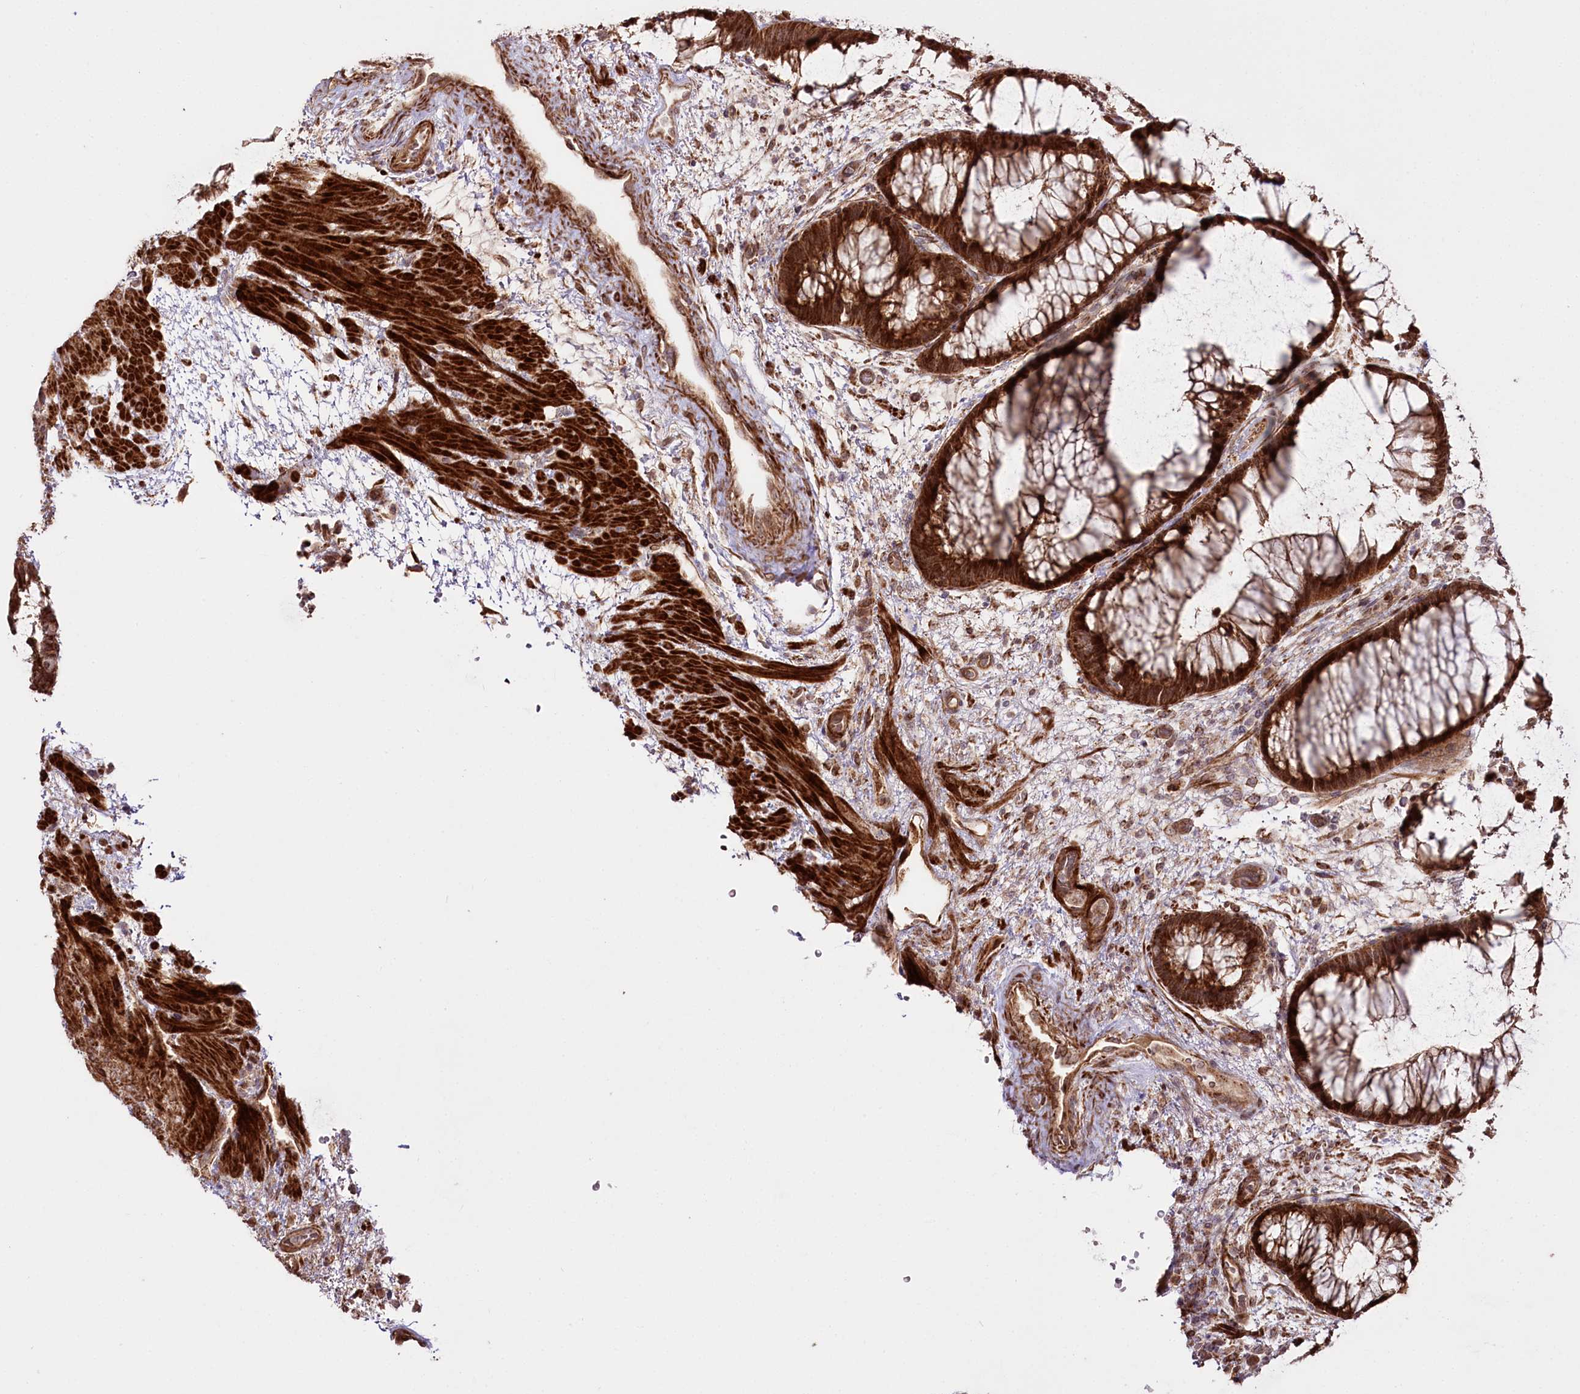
{"staining": {"intensity": "strong", "quantity": ">75%", "location": "cytoplasmic/membranous"}, "tissue": "rectum", "cell_type": "Glandular cells", "image_type": "normal", "snomed": [{"axis": "morphology", "description": "Normal tissue, NOS"}, {"axis": "topography", "description": "Rectum"}], "caption": "Immunohistochemical staining of benign rectum displays >75% levels of strong cytoplasmic/membranous protein staining in approximately >75% of glandular cells.", "gene": "REXO2", "patient": {"sex": "male", "age": 51}}